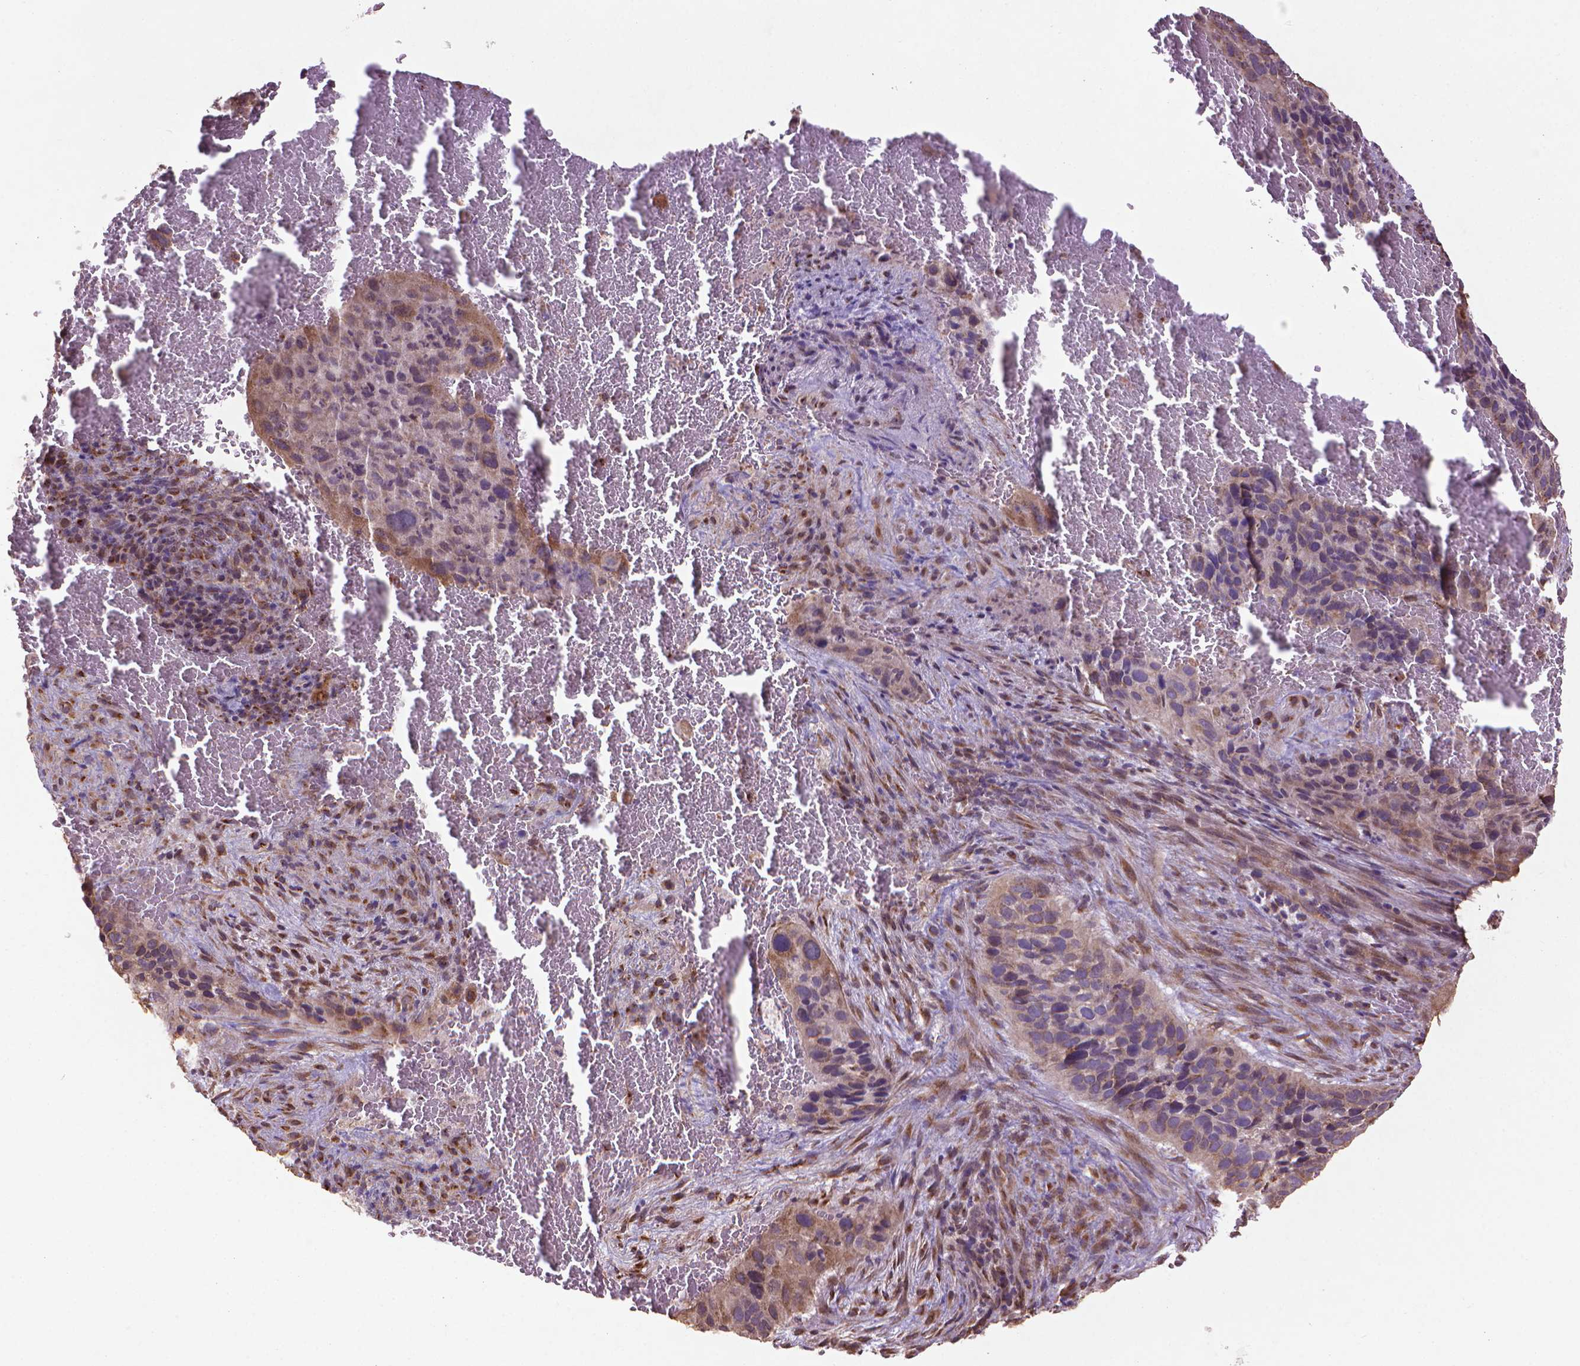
{"staining": {"intensity": "weak", "quantity": "25%-75%", "location": "cytoplasmic/membranous"}, "tissue": "cervical cancer", "cell_type": "Tumor cells", "image_type": "cancer", "snomed": [{"axis": "morphology", "description": "Squamous cell carcinoma, NOS"}, {"axis": "topography", "description": "Cervix"}], "caption": "The immunohistochemical stain shows weak cytoplasmic/membranous expression in tumor cells of squamous cell carcinoma (cervical) tissue. (Brightfield microscopy of DAB IHC at high magnification).", "gene": "GAS1", "patient": {"sex": "female", "age": 38}}